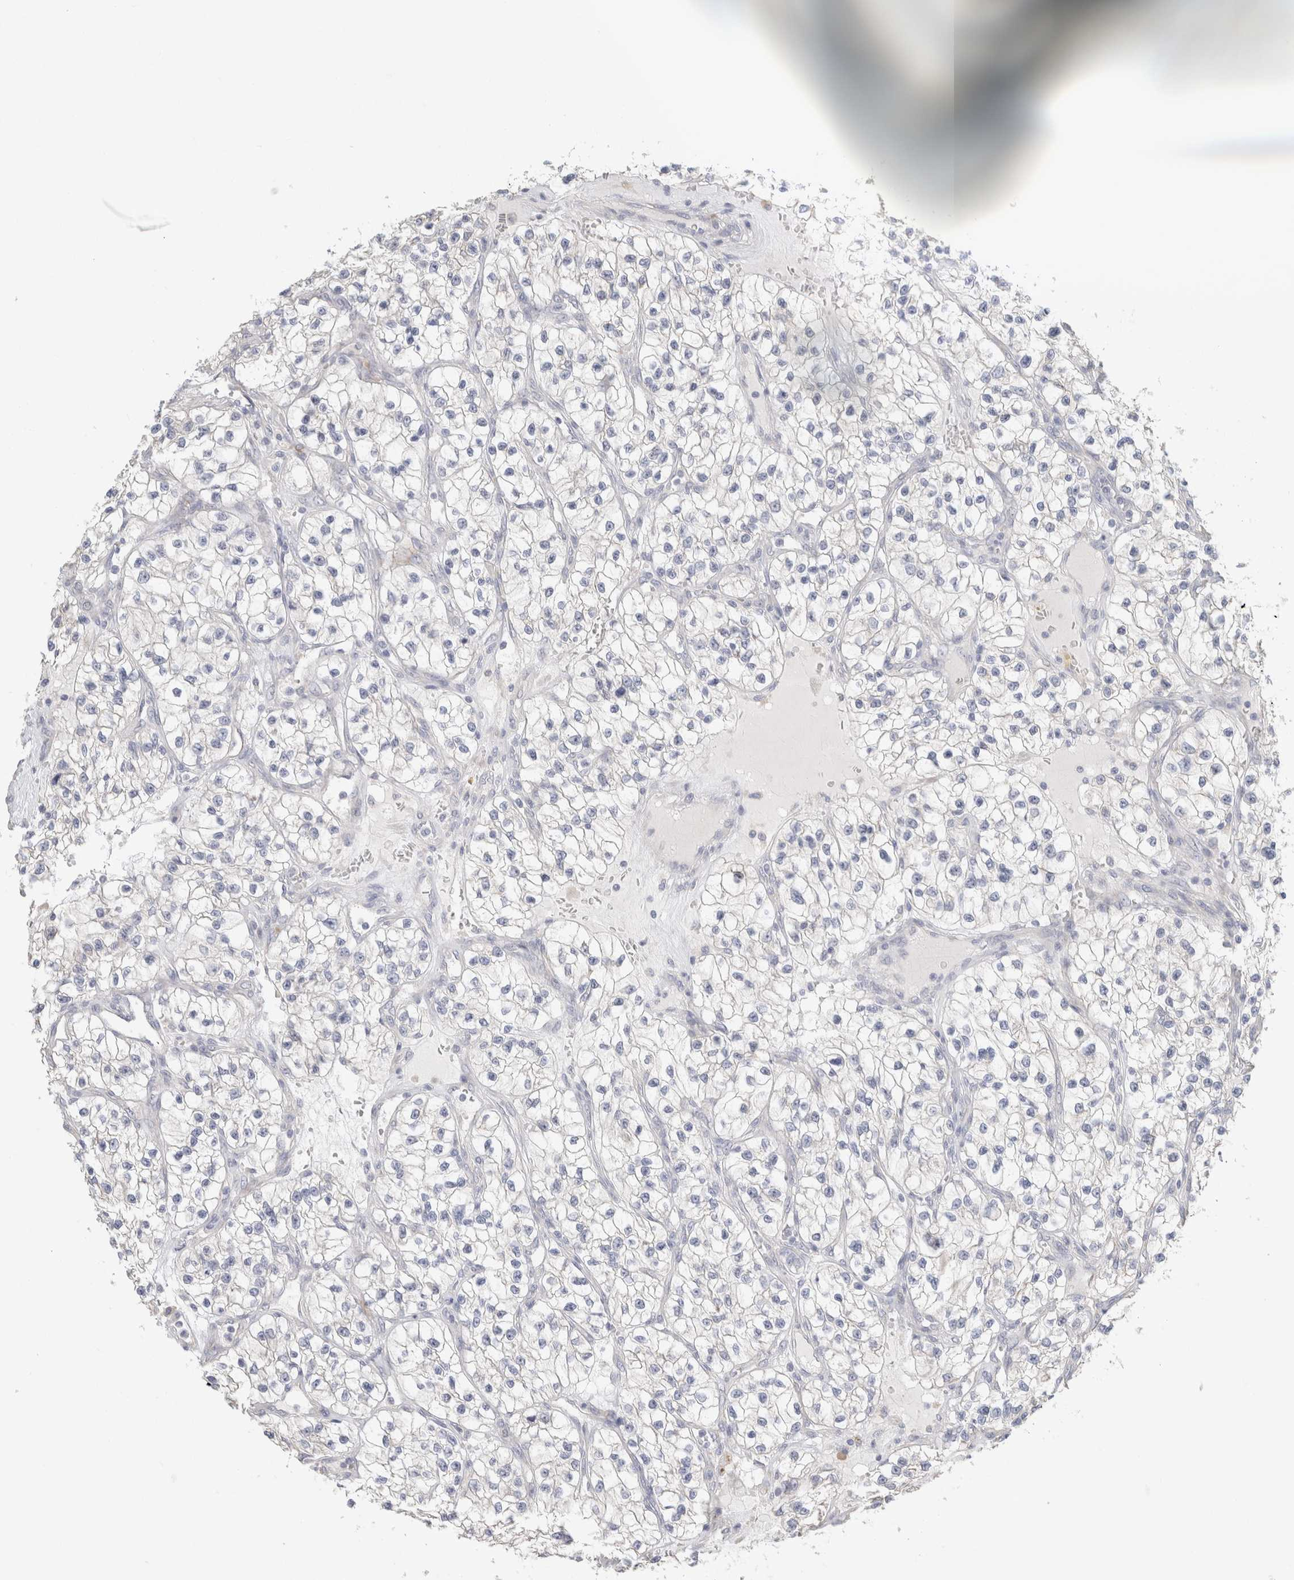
{"staining": {"intensity": "negative", "quantity": "none", "location": "none"}, "tissue": "renal cancer", "cell_type": "Tumor cells", "image_type": "cancer", "snomed": [{"axis": "morphology", "description": "Adenocarcinoma, NOS"}, {"axis": "topography", "description": "Kidney"}], "caption": "Protein analysis of renal cancer shows no significant positivity in tumor cells. (DAB (3,3'-diaminobenzidine) IHC visualized using brightfield microscopy, high magnification).", "gene": "NEFM", "patient": {"sex": "female", "age": 57}}